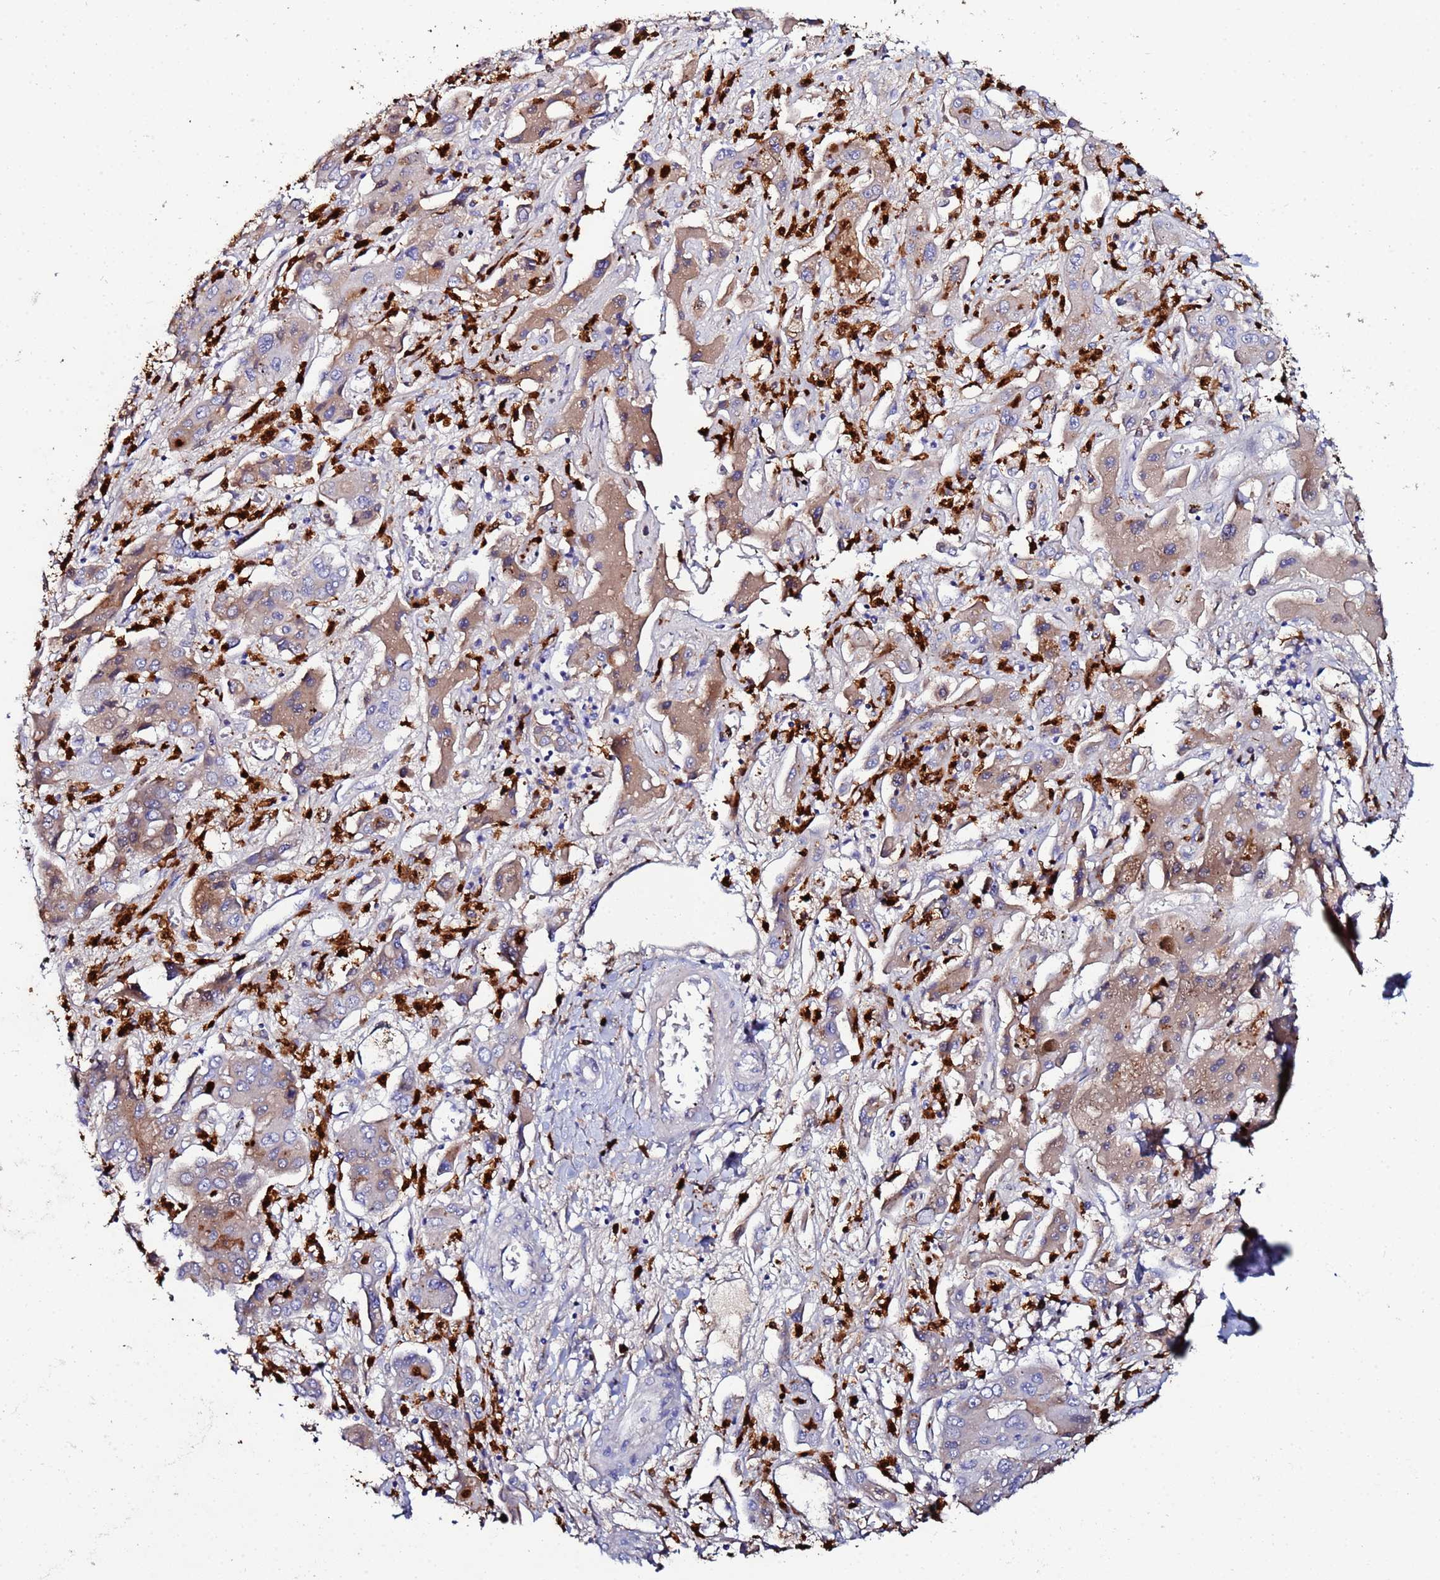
{"staining": {"intensity": "moderate", "quantity": "<25%", "location": "cytoplasmic/membranous"}, "tissue": "liver cancer", "cell_type": "Tumor cells", "image_type": "cancer", "snomed": [{"axis": "morphology", "description": "Cholangiocarcinoma"}, {"axis": "topography", "description": "Liver"}], "caption": "Cholangiocarcinoma (liver) tissue displays moderate cytoplasmic/membranous positivity in approximately <25% of tumor cells", "gene": "TUBAL3", "patient": {"sex": "male", "age": 67}}